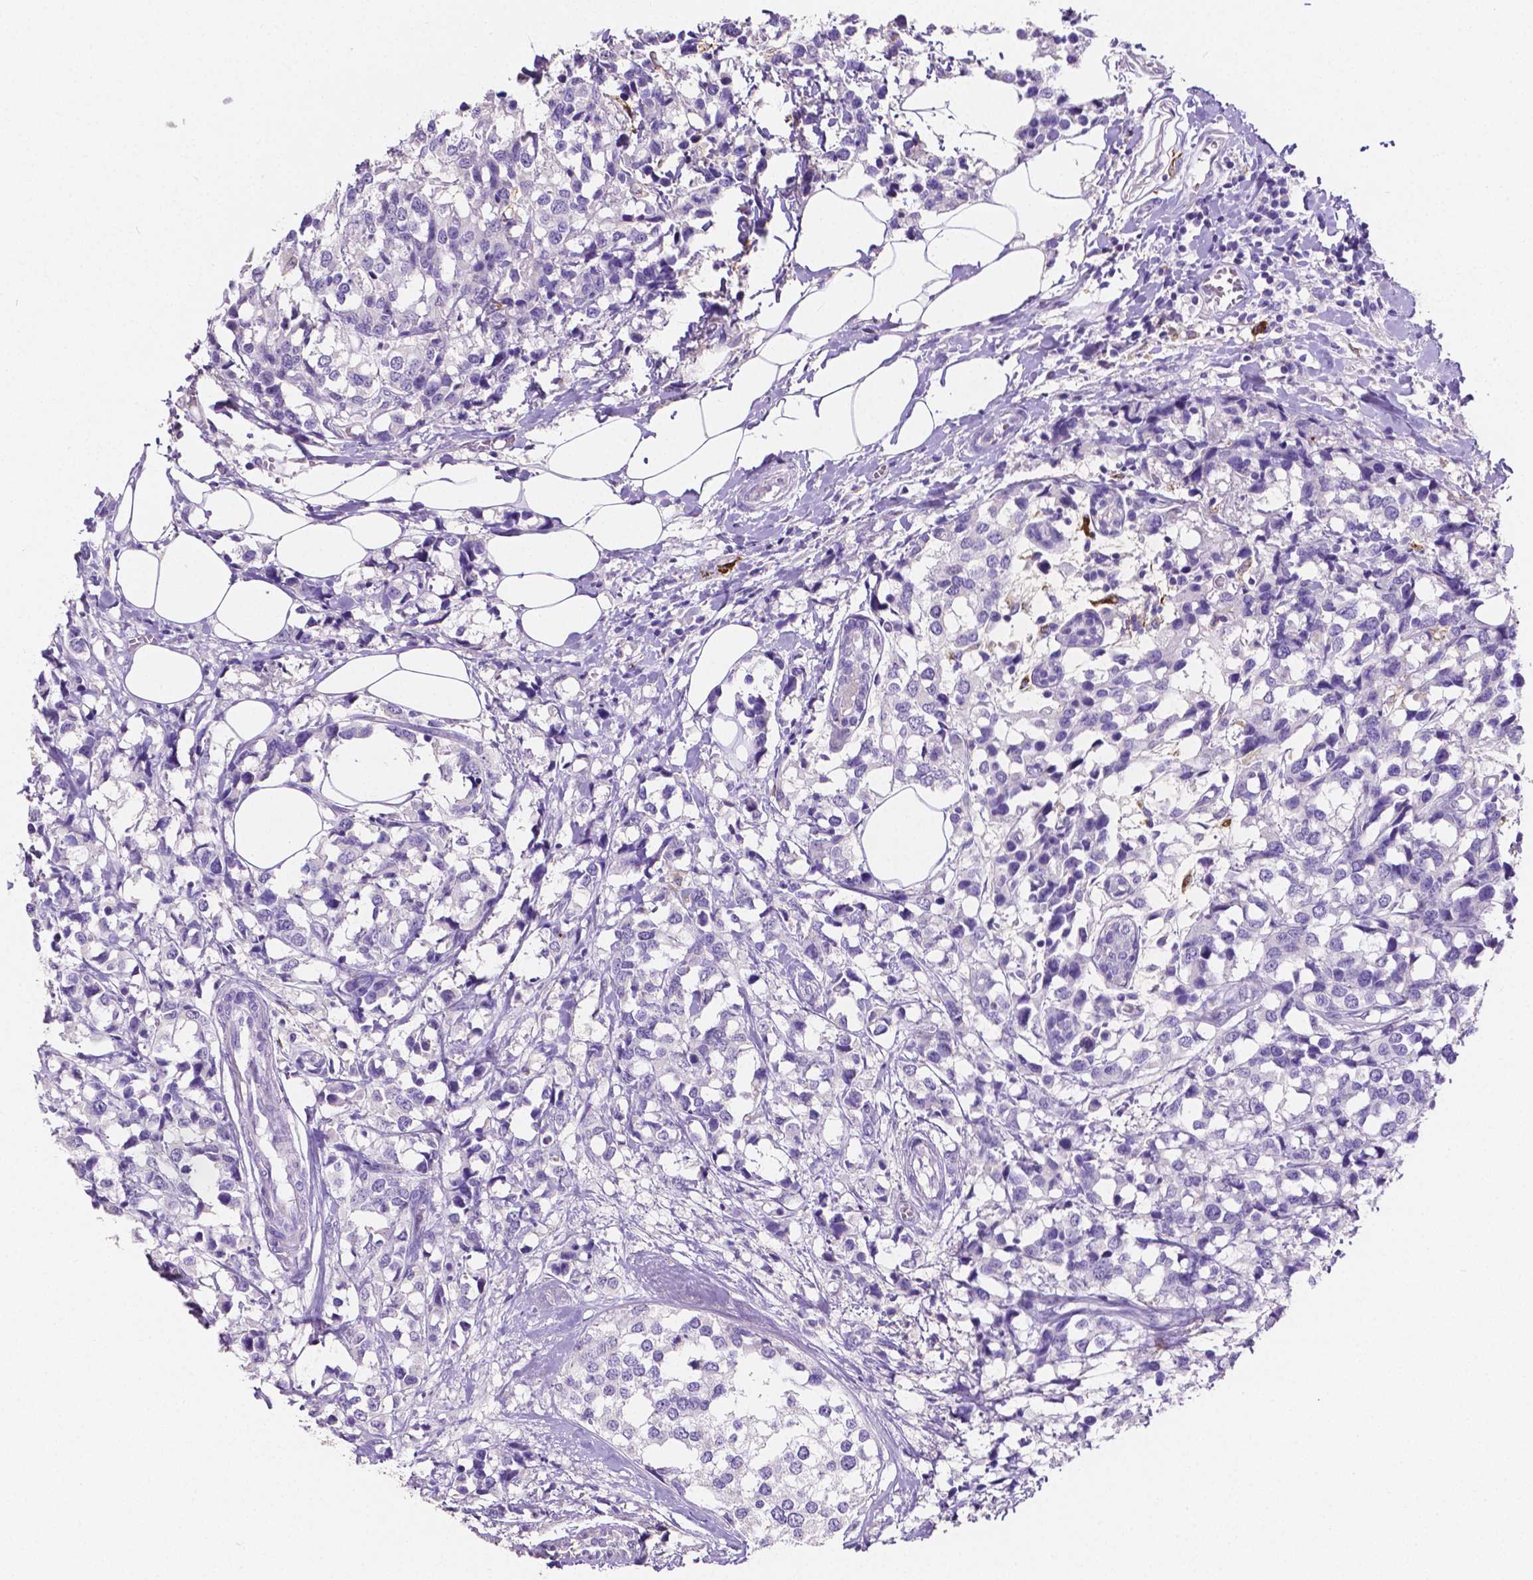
{"staining": {"intensity": "negative", "quantity": "none", "location": "none"}, "tissue": "breast cancer", "cell_type": "Tumor cells", "image_type": "cancer", "snomed": [{"axis": "morphology", "description": "Lobular carcinoma"}, {"axis": "topography", "description": "Breast"}], "caption": "This photomicrograph is of breast cancer stained with IHC to label a protein in brown with the nuclei are counter-stained blue. There is no staining in tumor cells. (Stains: DAB IHC with hematoxylin counter stain, Microscopy: brightfield microscopy at high magnification).", "gene": "MMP9", "patient": {"sex": "female", "age": 59}}